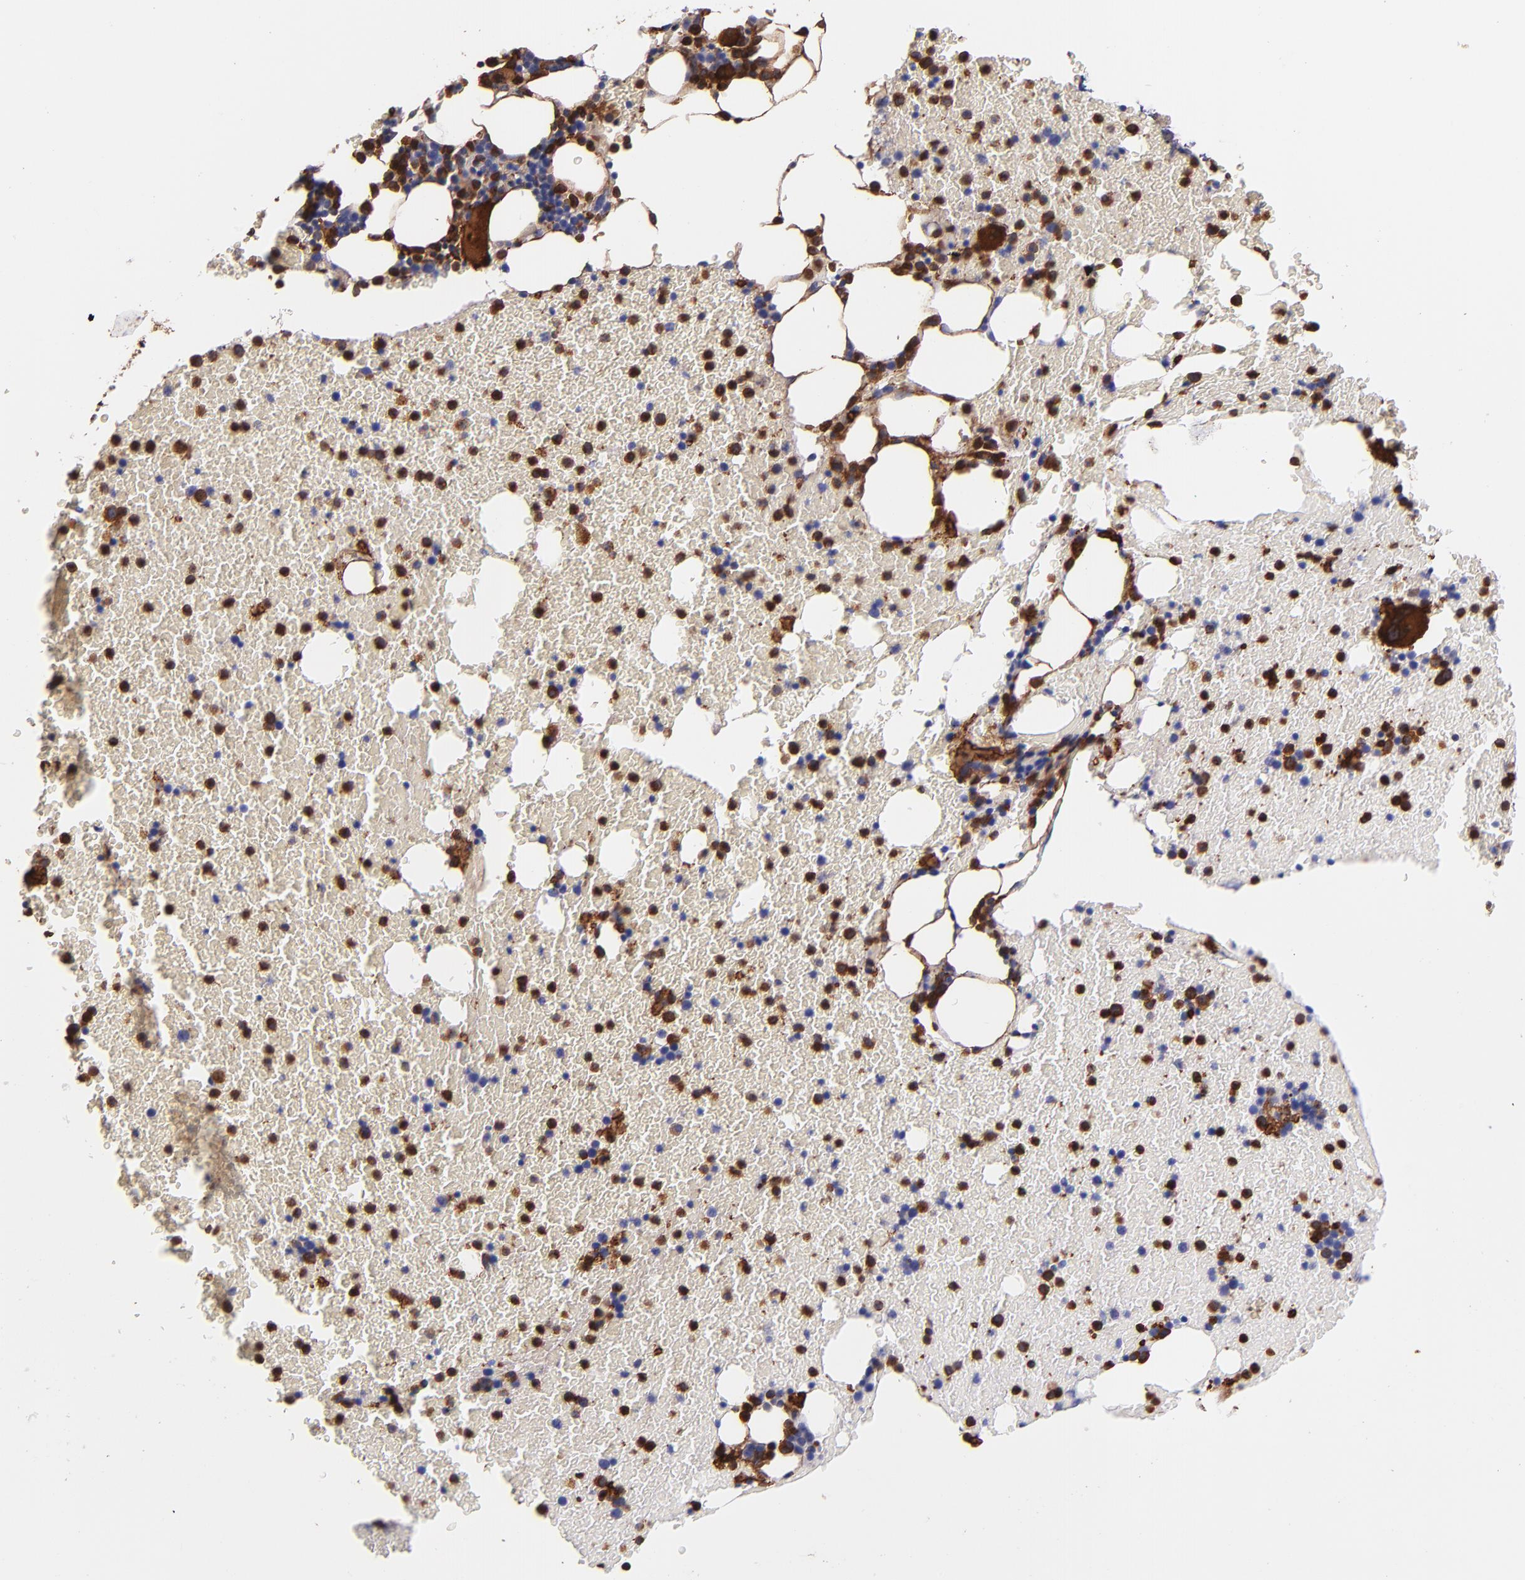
{"staining": {"intensity": "strong", "quantity": "25%-75%", "location": "cytoplasmic/membranous"}, "tissue": "bone marrow", "cell_type": "Hematopoietic cells", "image_type": "normal", "snomed": [{"axis": "morphology", "description": "Normal tissue, NOS"}, {"axis": "topography", "description": "Bone marrow"}], "caption": "An image showing strong cytoplasmic/membranous expression in approximately 25%-75% of hematopoietic cells in benign bone marrow, as visualized by brown immunohistochemical staining.", "gene": "VCL", "patient": {"sex": "female", "age": 84}}